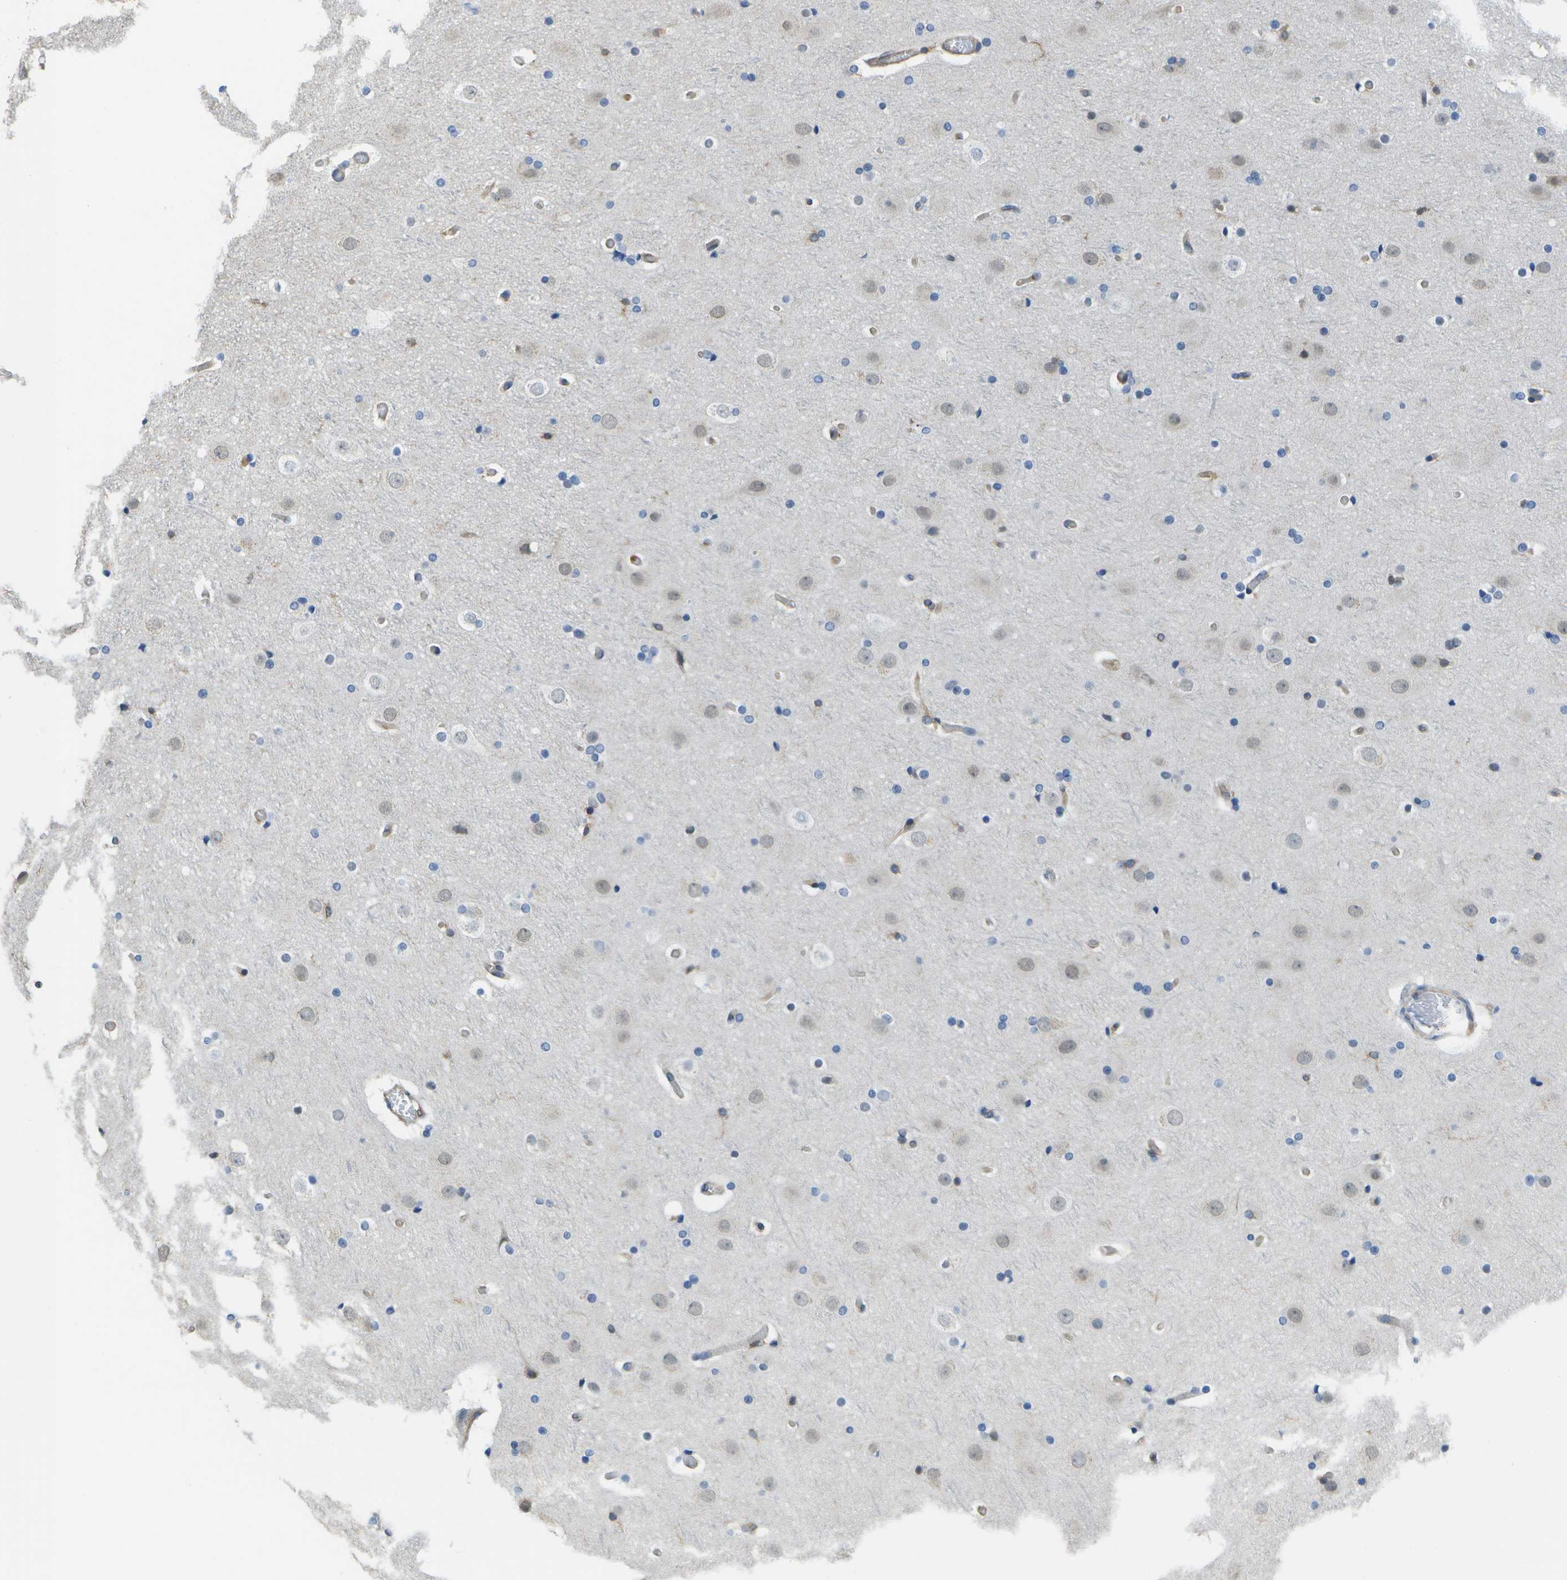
{"staining": {"intensity": "weak", "quantity": ">75%", "location": "cytoplasmic/membranous"}, "tissue": "cerebral cortex", "cell_type": "Endothelial cells", "image_type": "normal", "snomed": [{"axis": "morphology", "description": "Normal tissue, NOS"}, {"axis": "topography", "description": "Cerebral cortex"}], "caption": "Endothelial cells display weak cytoplasmic/membranous staining in approximately >75% of cells in normal cerebral cortex.", "gene": "RCSD1", "patient": {"sex": "male", "age": 57}}